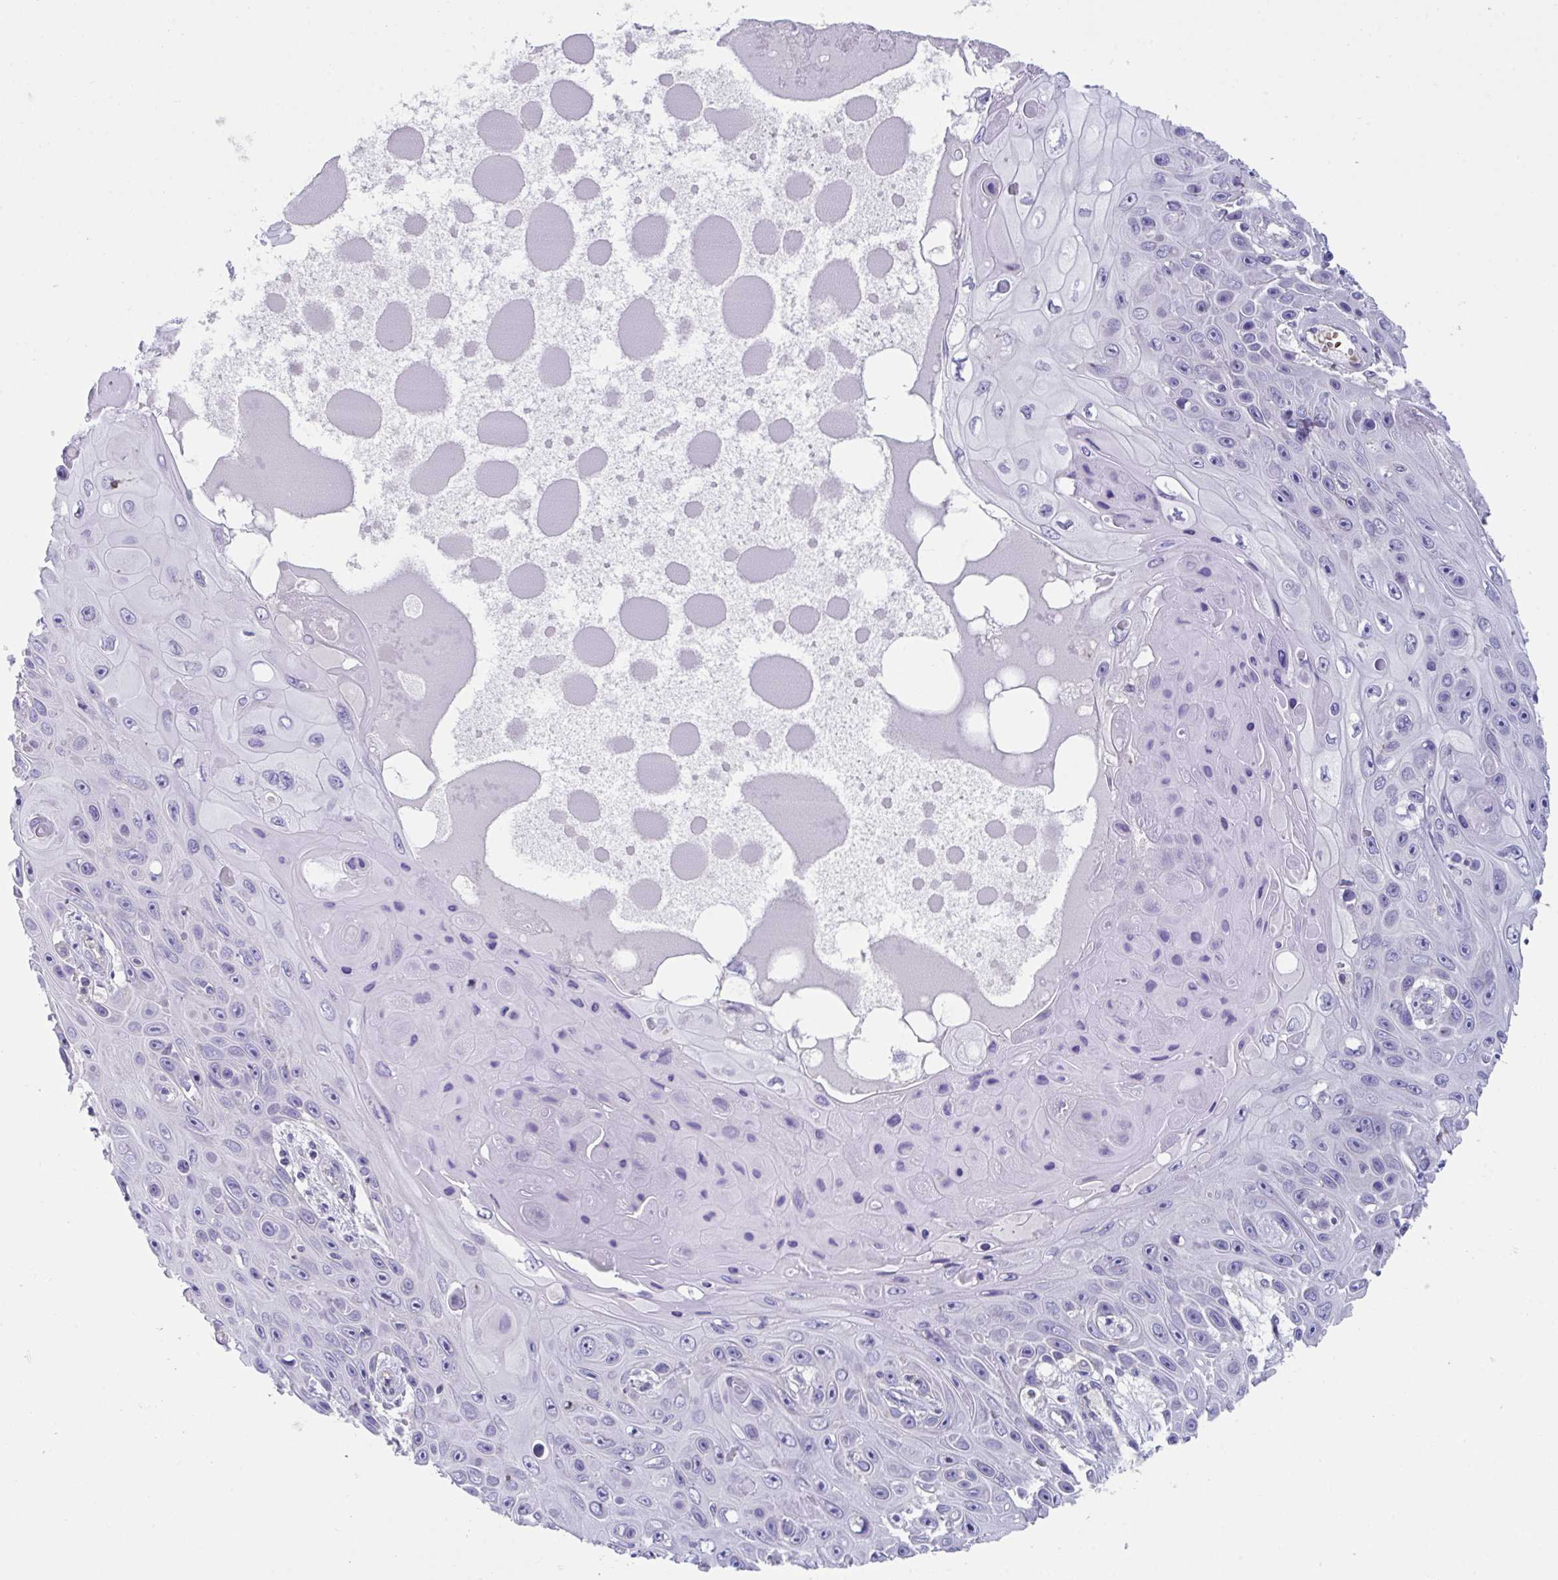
{"staining": {"intensity": "negative", "quantity": "none", "location": "none"}, "tissue": "skin cancer", "cell_type": "Tumor cells", "image_type": "cancer", "snomed": [{"axis": "morphology", "description": "Squamous cell carcinoma, NOS"}, {"axis": "topography", "description": "Skin"}], "caption": "Immunohistochemistry photomicrograph of neoplastic tissue: skin cancer (squamous cell carcinoma) stained with DAB (3,3'-diaminobenzidine) displays no significant protein positivity in tumor cells.", "gene": "TTC30B", "patient": {"sex": "male", "age": 82}}